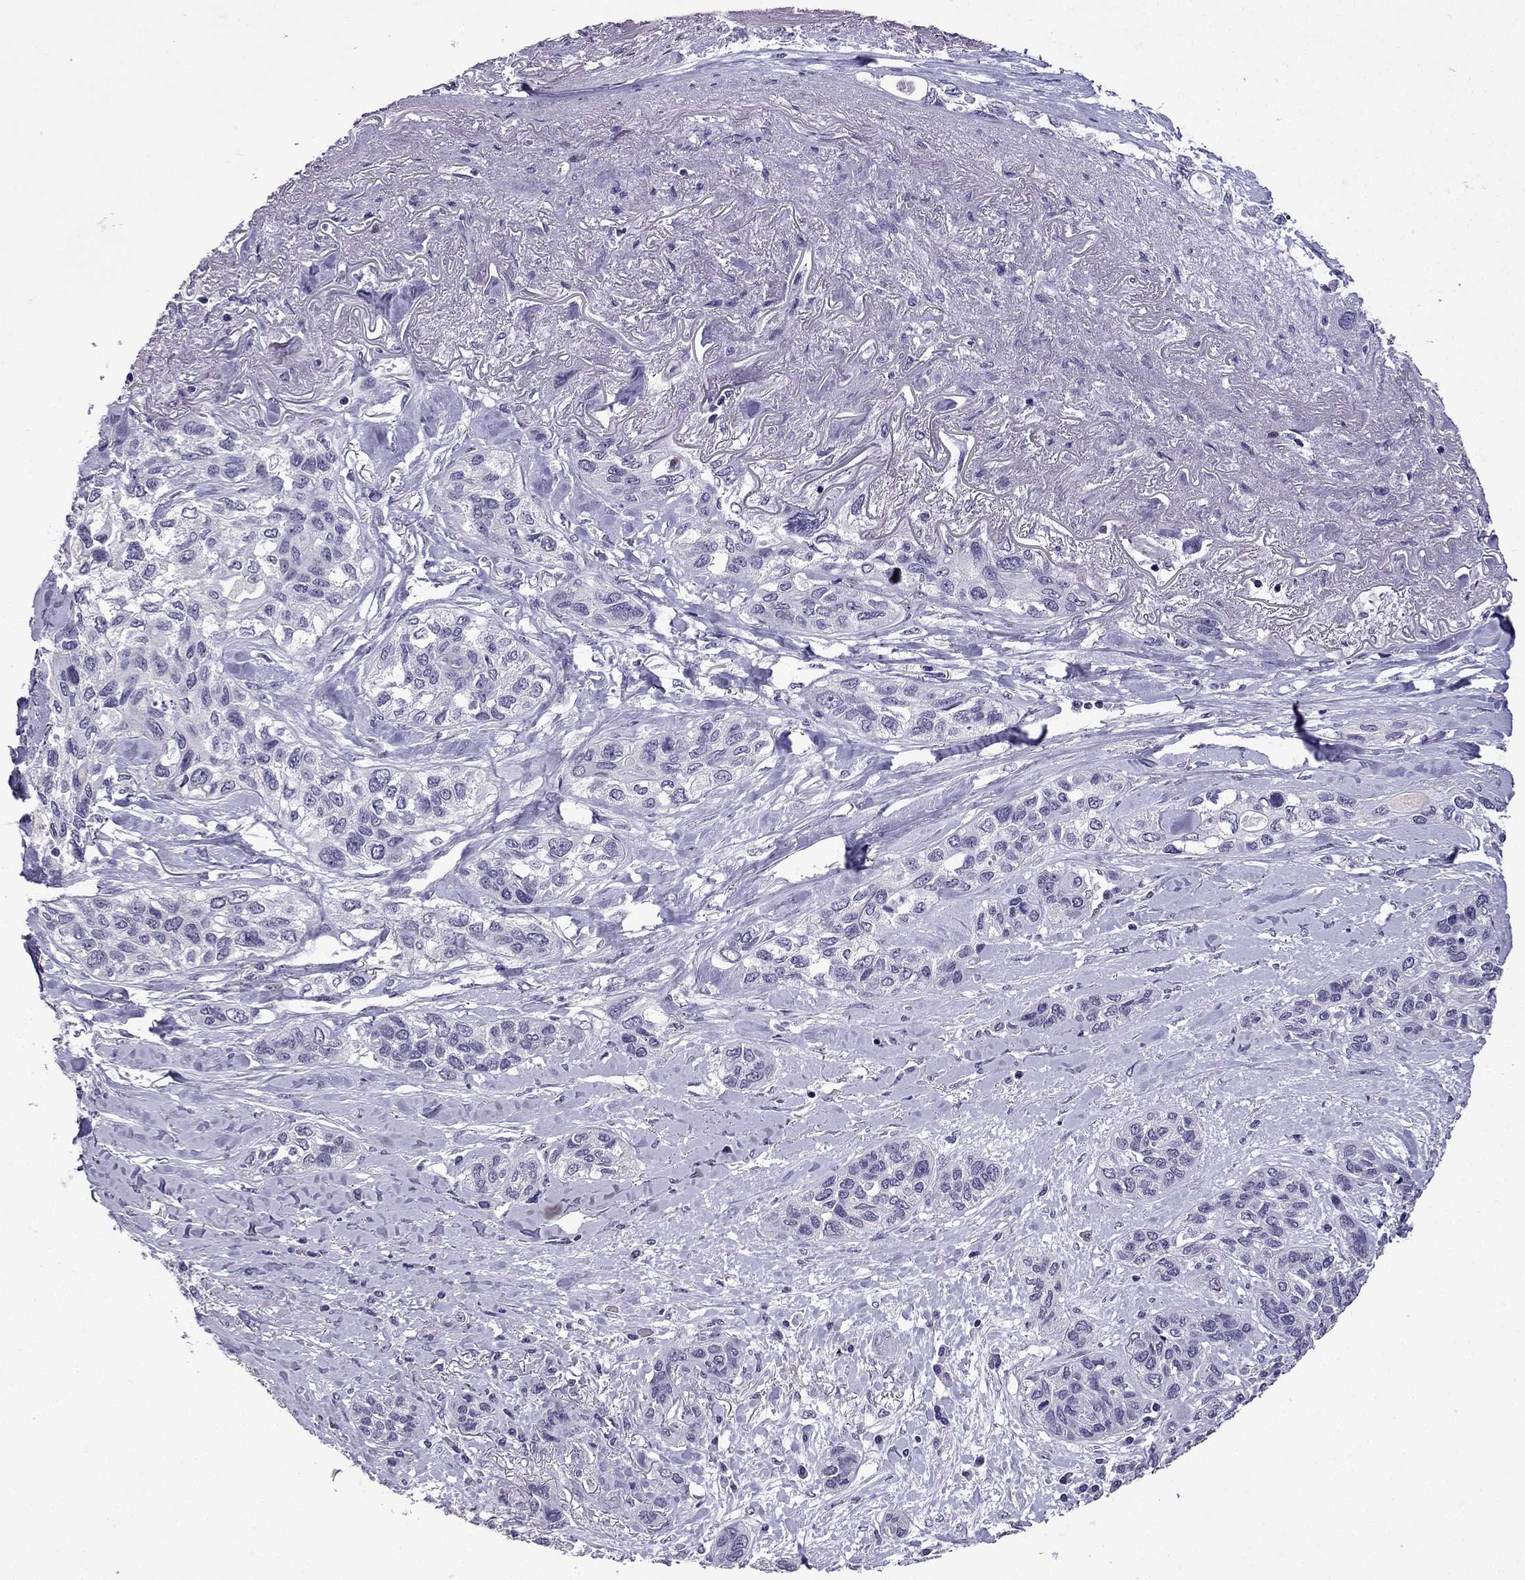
{"staining": {"intensity": "negative", "quantity": "none", "location": "none"}, "tissue": "lung cancer", "cell_type": "Tumor cells", "image_type": "cancer", "snomed": [{"axis": "morphology", "description": "Squamous cell carcinoma, NOS"}, {"axis": "topography", "description": "Lung"}], "caption": "DAB (3,3'-diaminobenzidine) immunohistochemical staining of lung cancer (squamous cell carcinoma) shows no significant staining in tumor cells. (DAB (3,3'-diaminobenzidine) IHC, high magnification).", "gene": "TTN", "patient": {"sex": "female", "age": 70}}